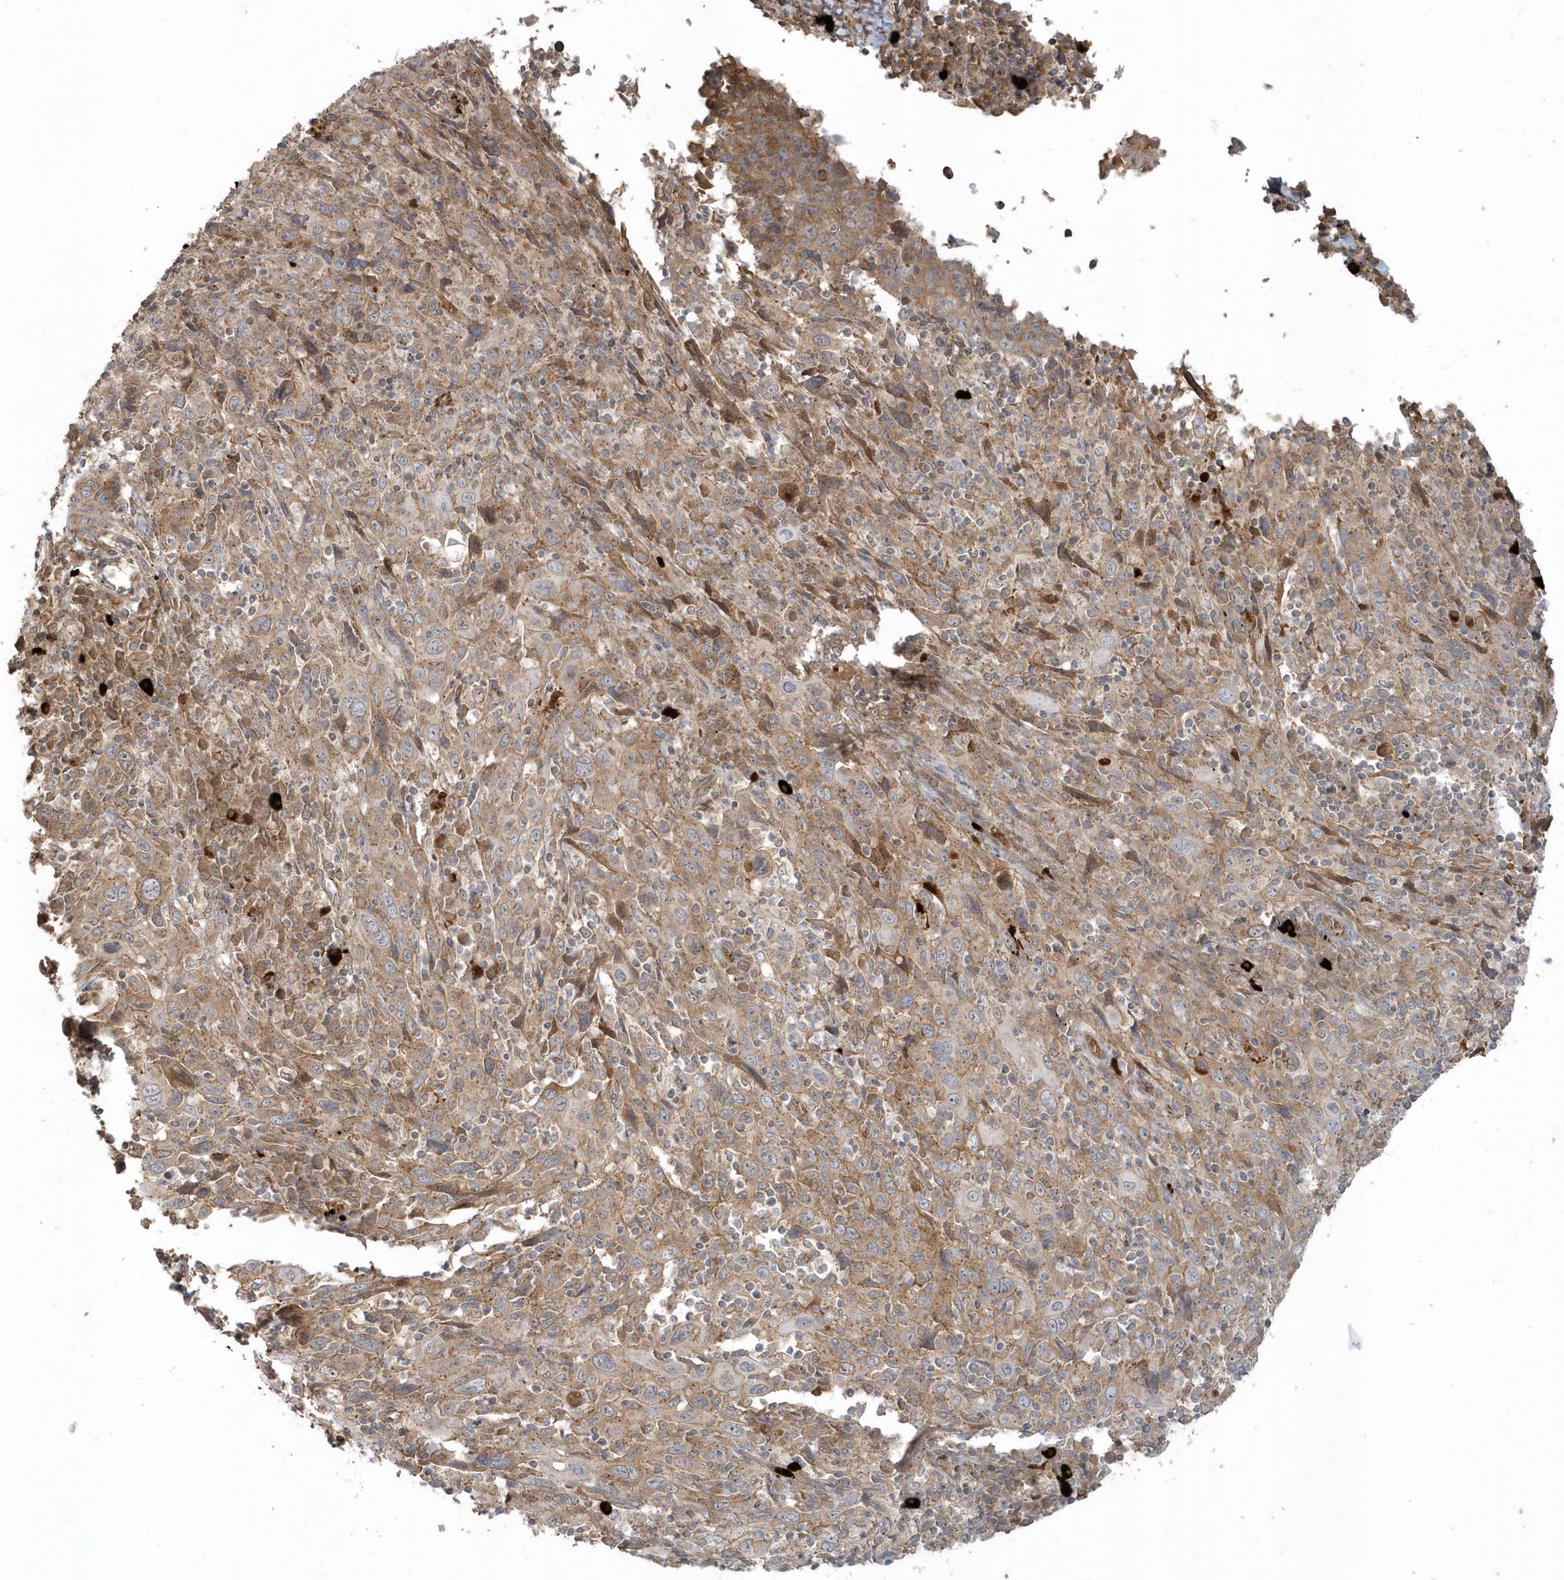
{"staining": {"intensity": "moderate", "quantity": ">75%", "location": "cytoplasmic/membranous"}, "tissue": "cervical cancer", "cell_type": "Tumor cells", "image_type": "cancer", "snomed": [{"axis": "morphology", "description": "Squamous cell carcinoma, NOS"}, {"axis": "topography", "description": "Cervix"}], "caption": "An image of cervical squamous cell carcinoma stained for a protein demonstrates moderate cytoplasmic/membranous brown staining in tumor cells.", "gene": "STIM2", "patient": {"sex": "female", "age": 46}}